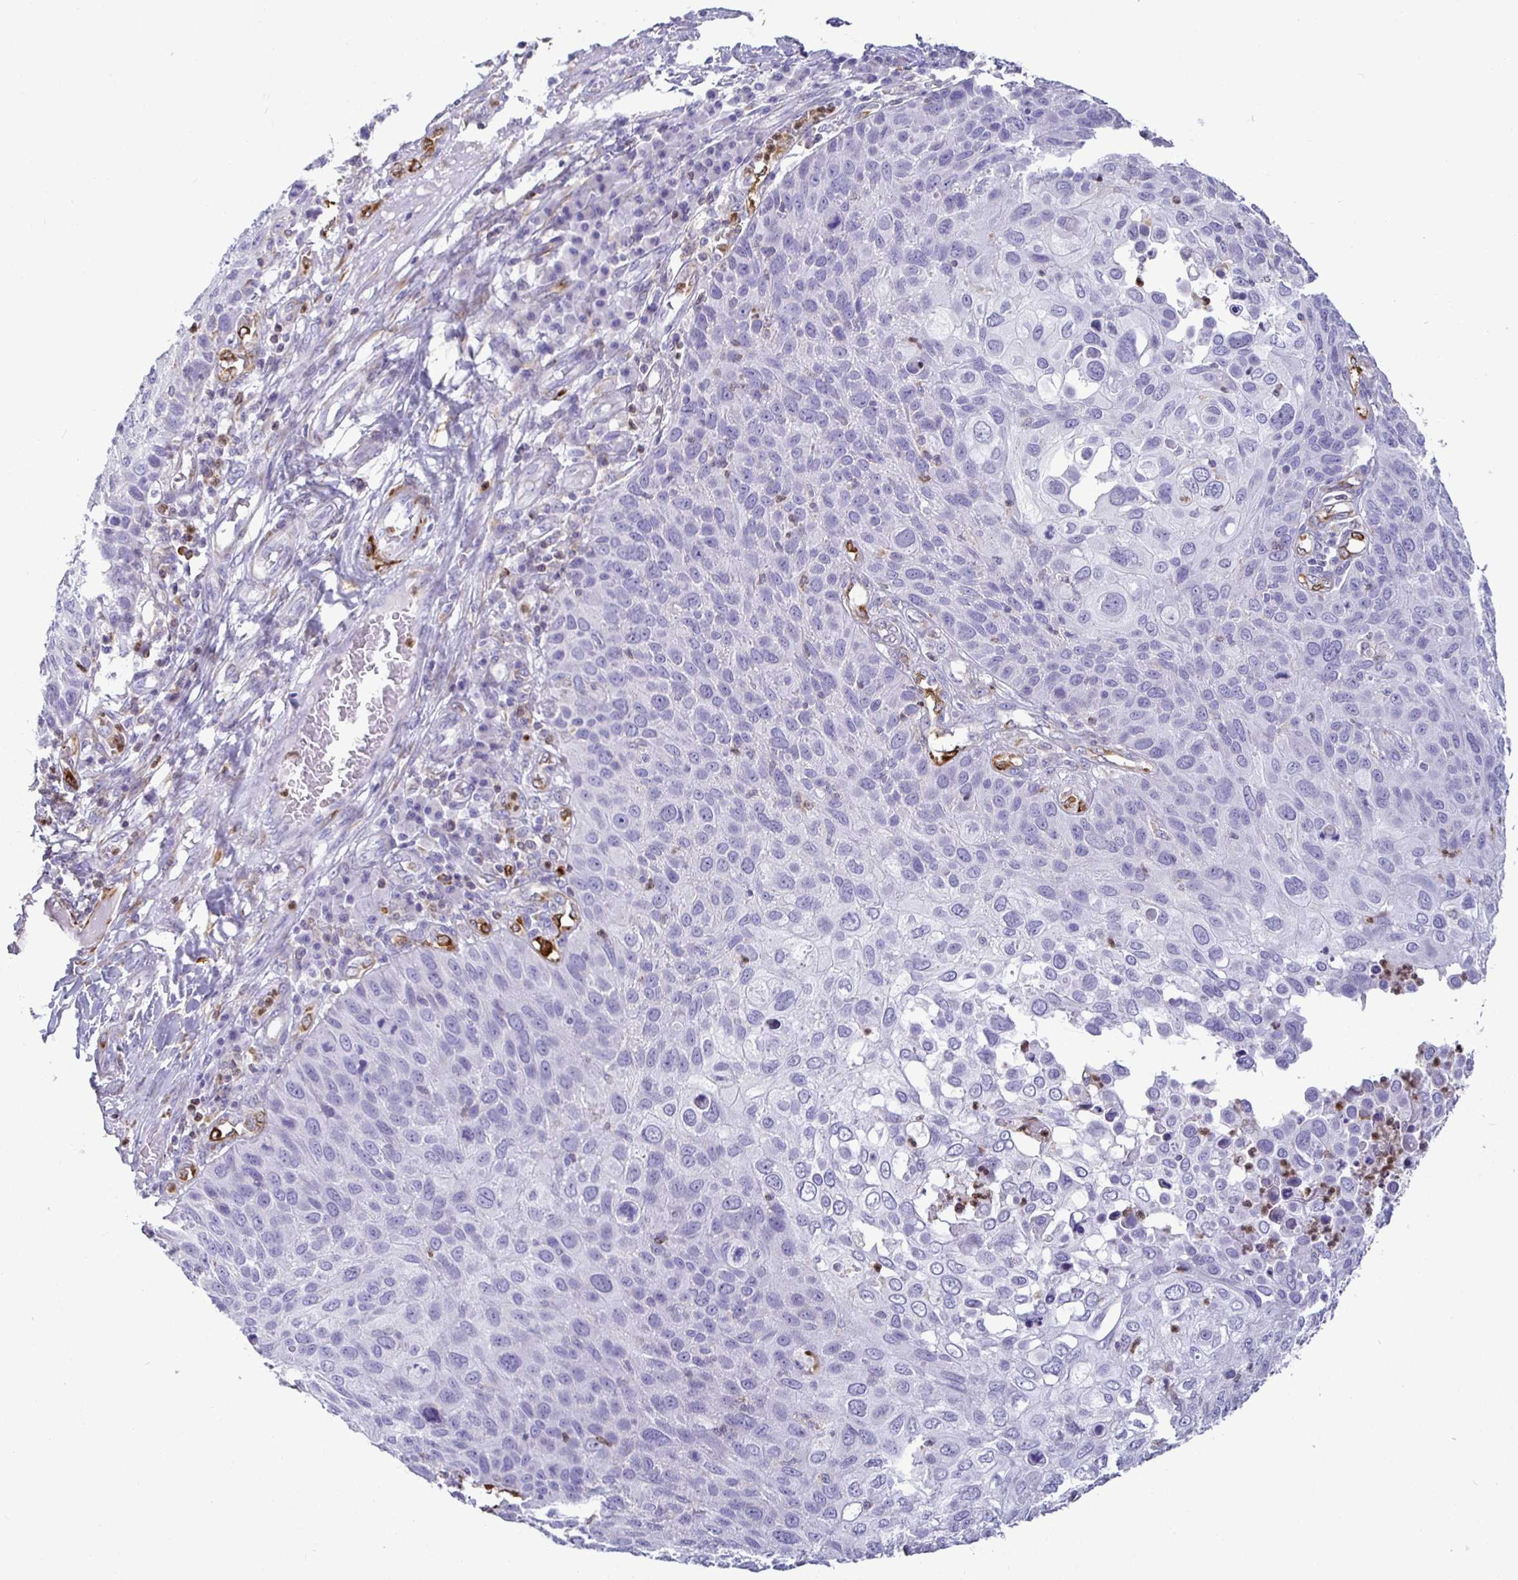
{"staining": {"intensity": "negative", "quantity": "none", "location": "none"}, "tissue": "skin cancer", "cell_type": "Tumor cells", "image_type": "cancer", "snomed": [{"axis": "morphology", "description": "Squamous cell carcinoma, NOS"}, {"axis": "topography", "description": "Skin"}], "caption": "DAB (3,3'-diaminobenzidine) immunohistochemical staining of squamous cell carcinoma (skin) displays no significant expression in tumor cells.", "gene": "TP53I11", "patient": {"sex": "male", "age": 87}}